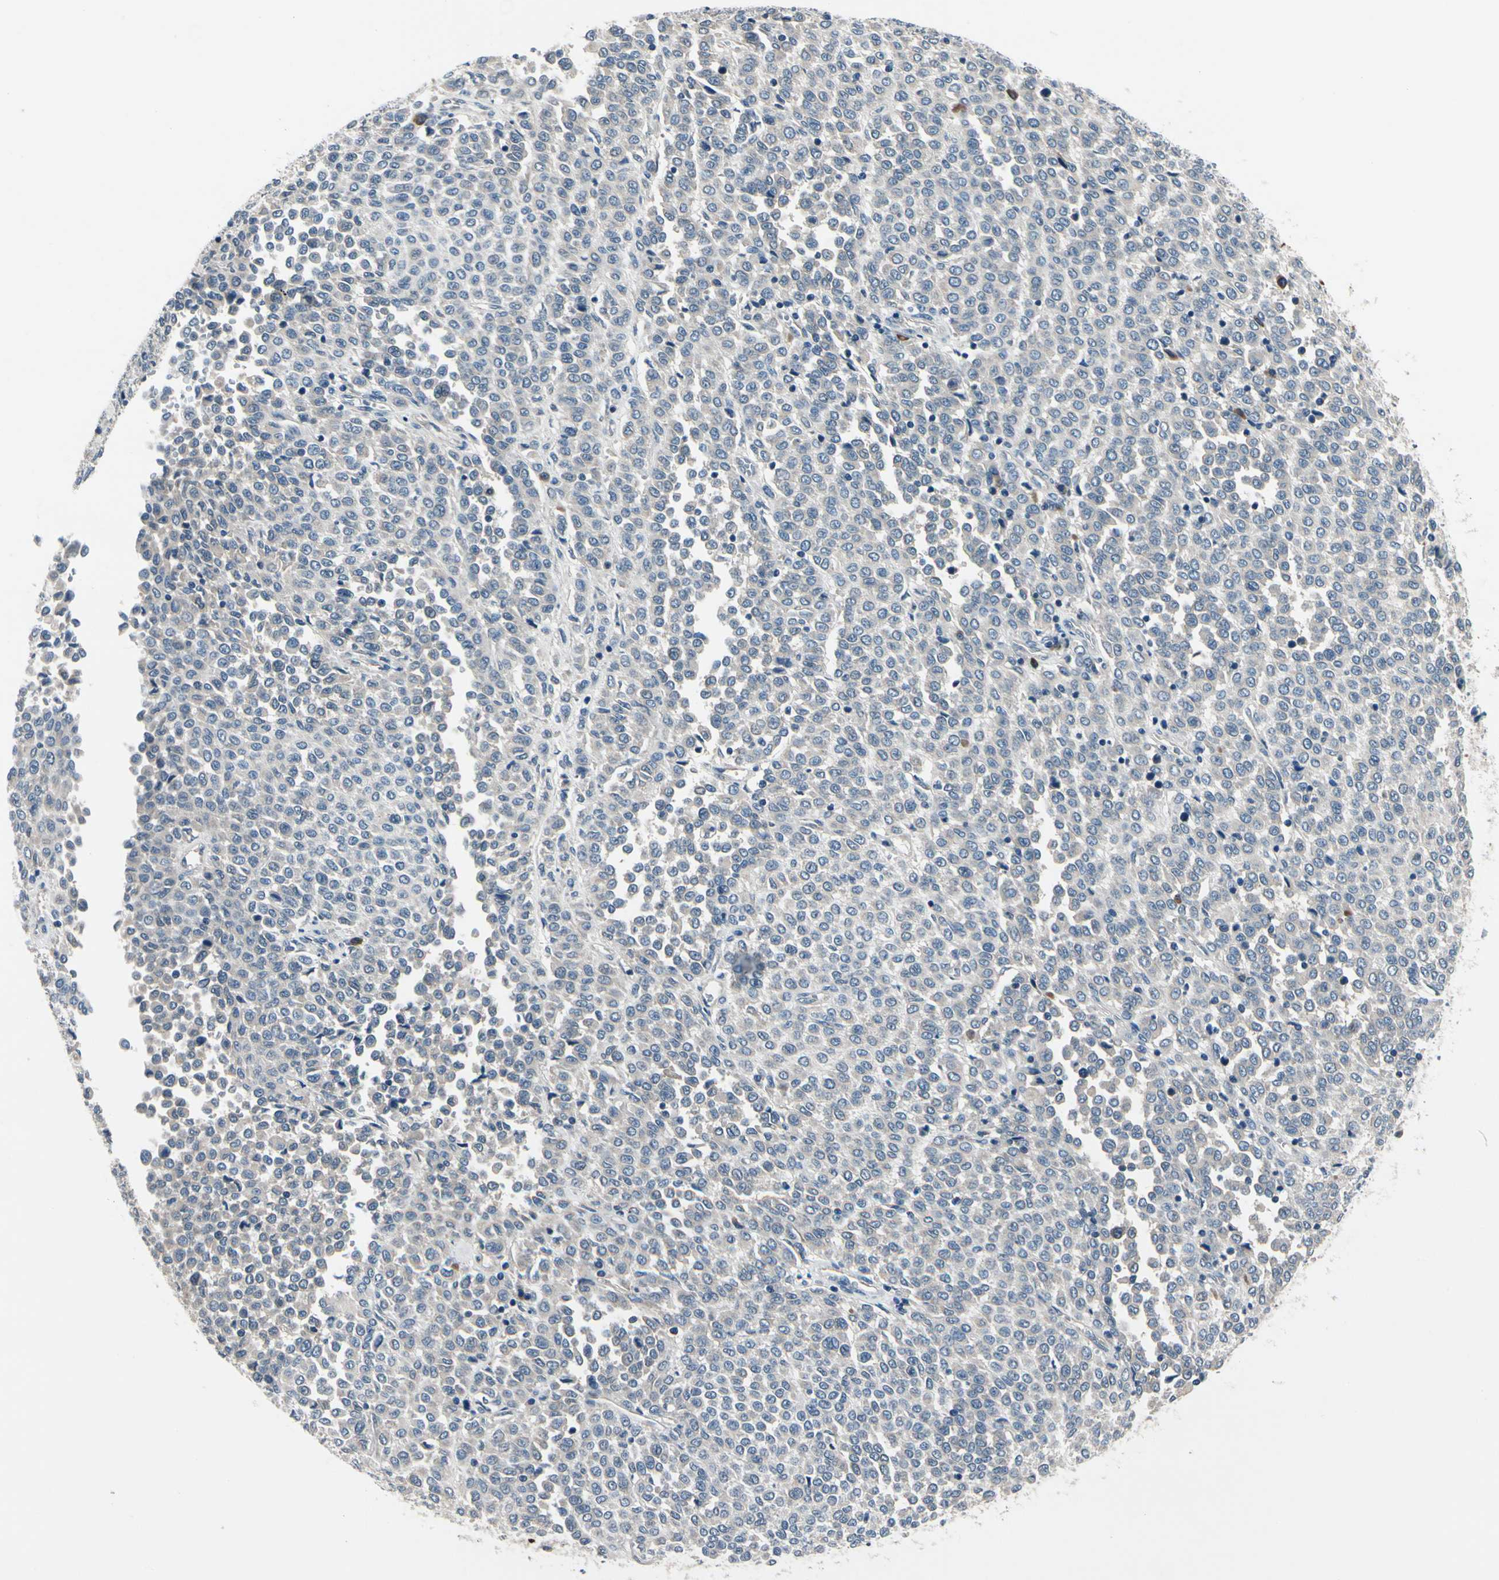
{"staining": {"intensity": "negative", "quantity": "none", "location": "none"}, "tissue": "melanoma", "cell_type": "Tumor cells", "image_type": "cancer", "snomed": [{"axis": "morphology", "description": "Malignant melanoma, Metastatic site"}, {"axis": "topography", "description": "Pancreas"}], "caption": "Tumor cells show no significant protein staining in malignant melanoma (metastatic site).", "gene": "SELENOK", "patient": {"sex": "female", "age": 30}}